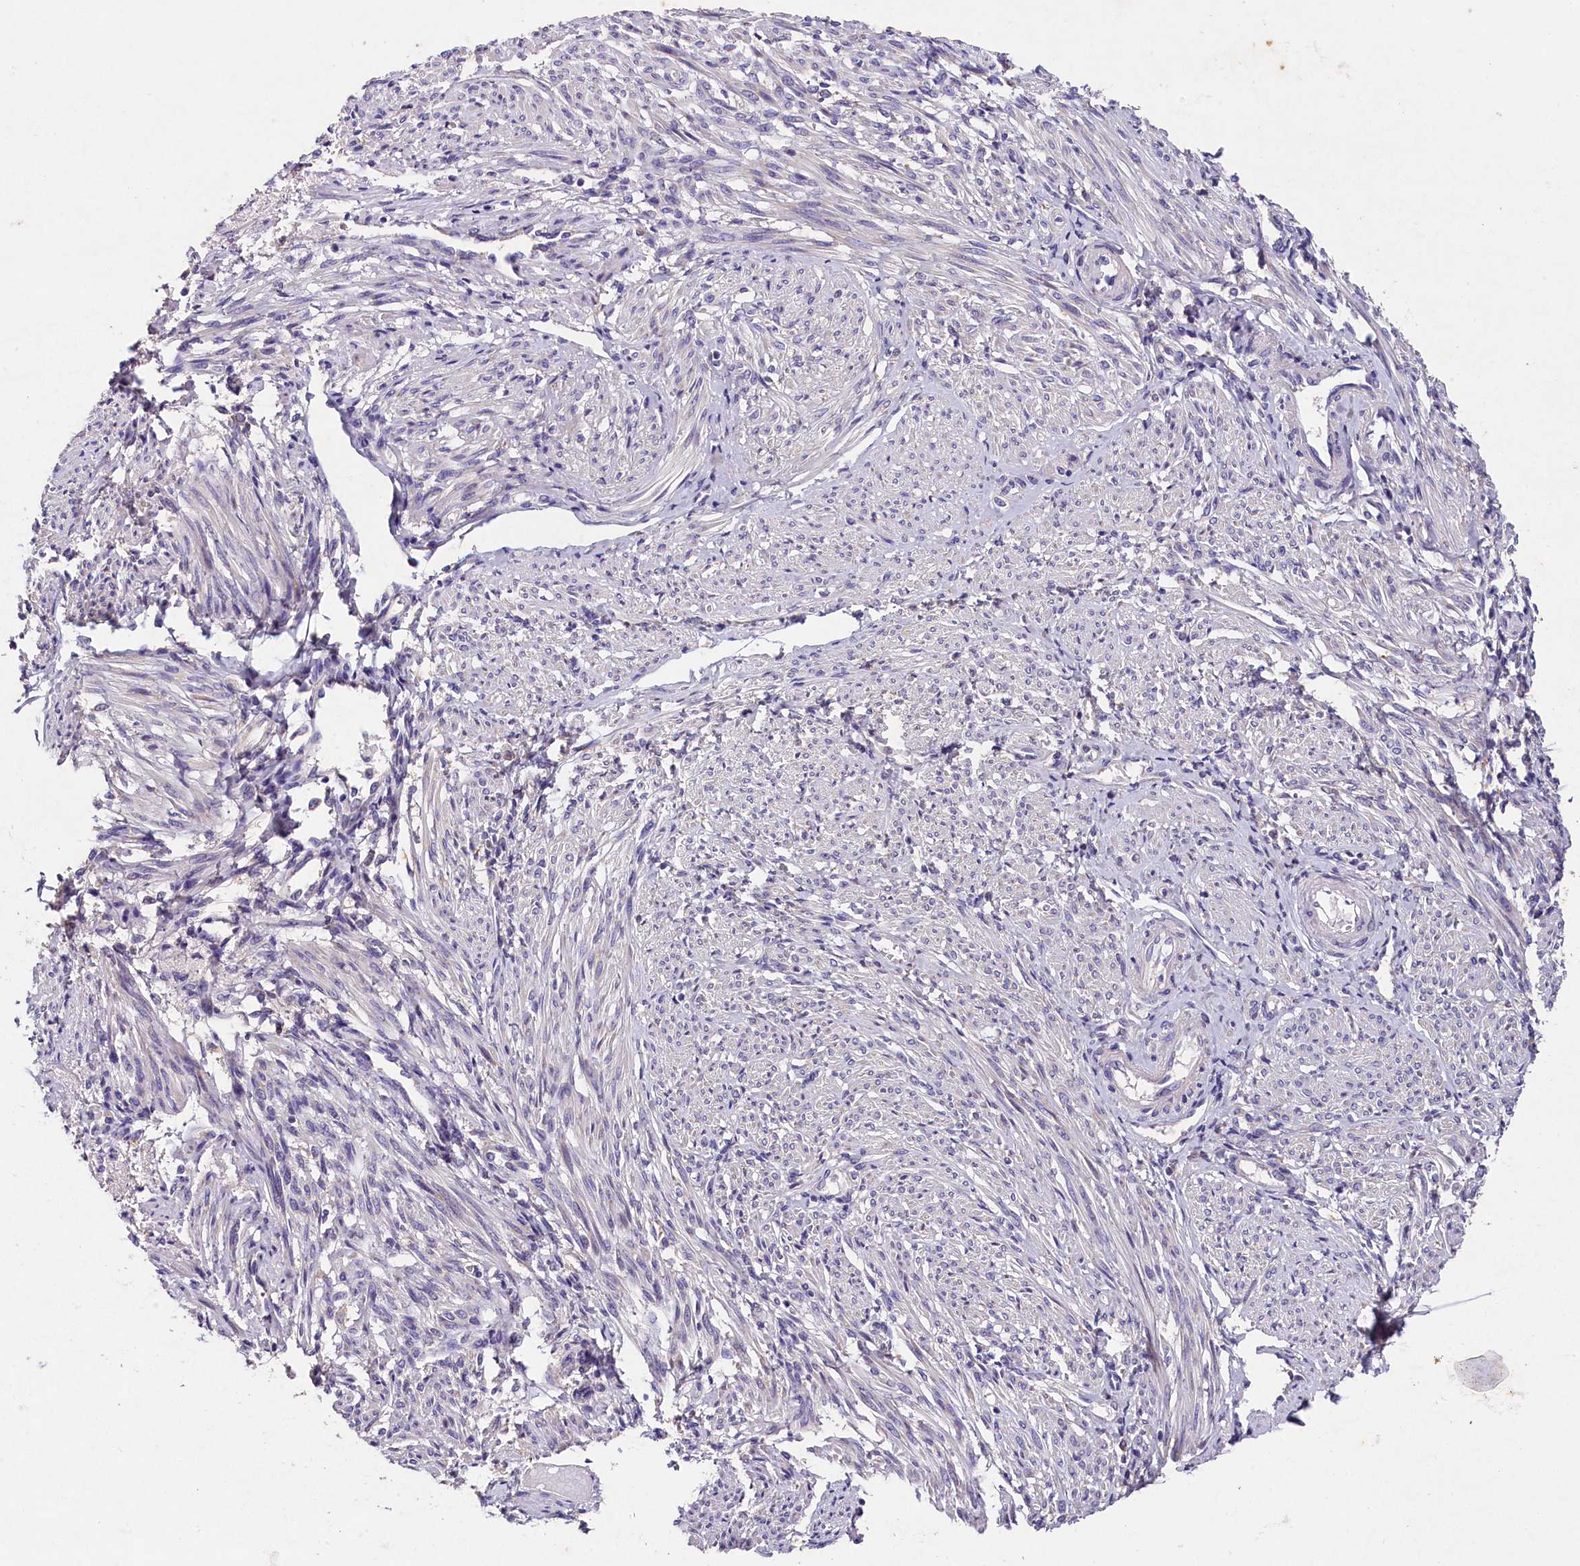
{"staining": {"intensity": "negative", "quantity": "none", "location": "none"}, "tissue": "smooth muscle", "cell_type": "Smooth muscle cells", "image_type": "normal", "snomed": [{"axis": "morphology", "description": "Normal tissue, NOS"}, {"axis": "topography", "description": "Smooth muscle"}], "caption": "The micrograph displays no significant expression in smooth muscle cells of smooth muscle.", "gene": "ST7L", "patient": {"sex": "female", "age": 39}}